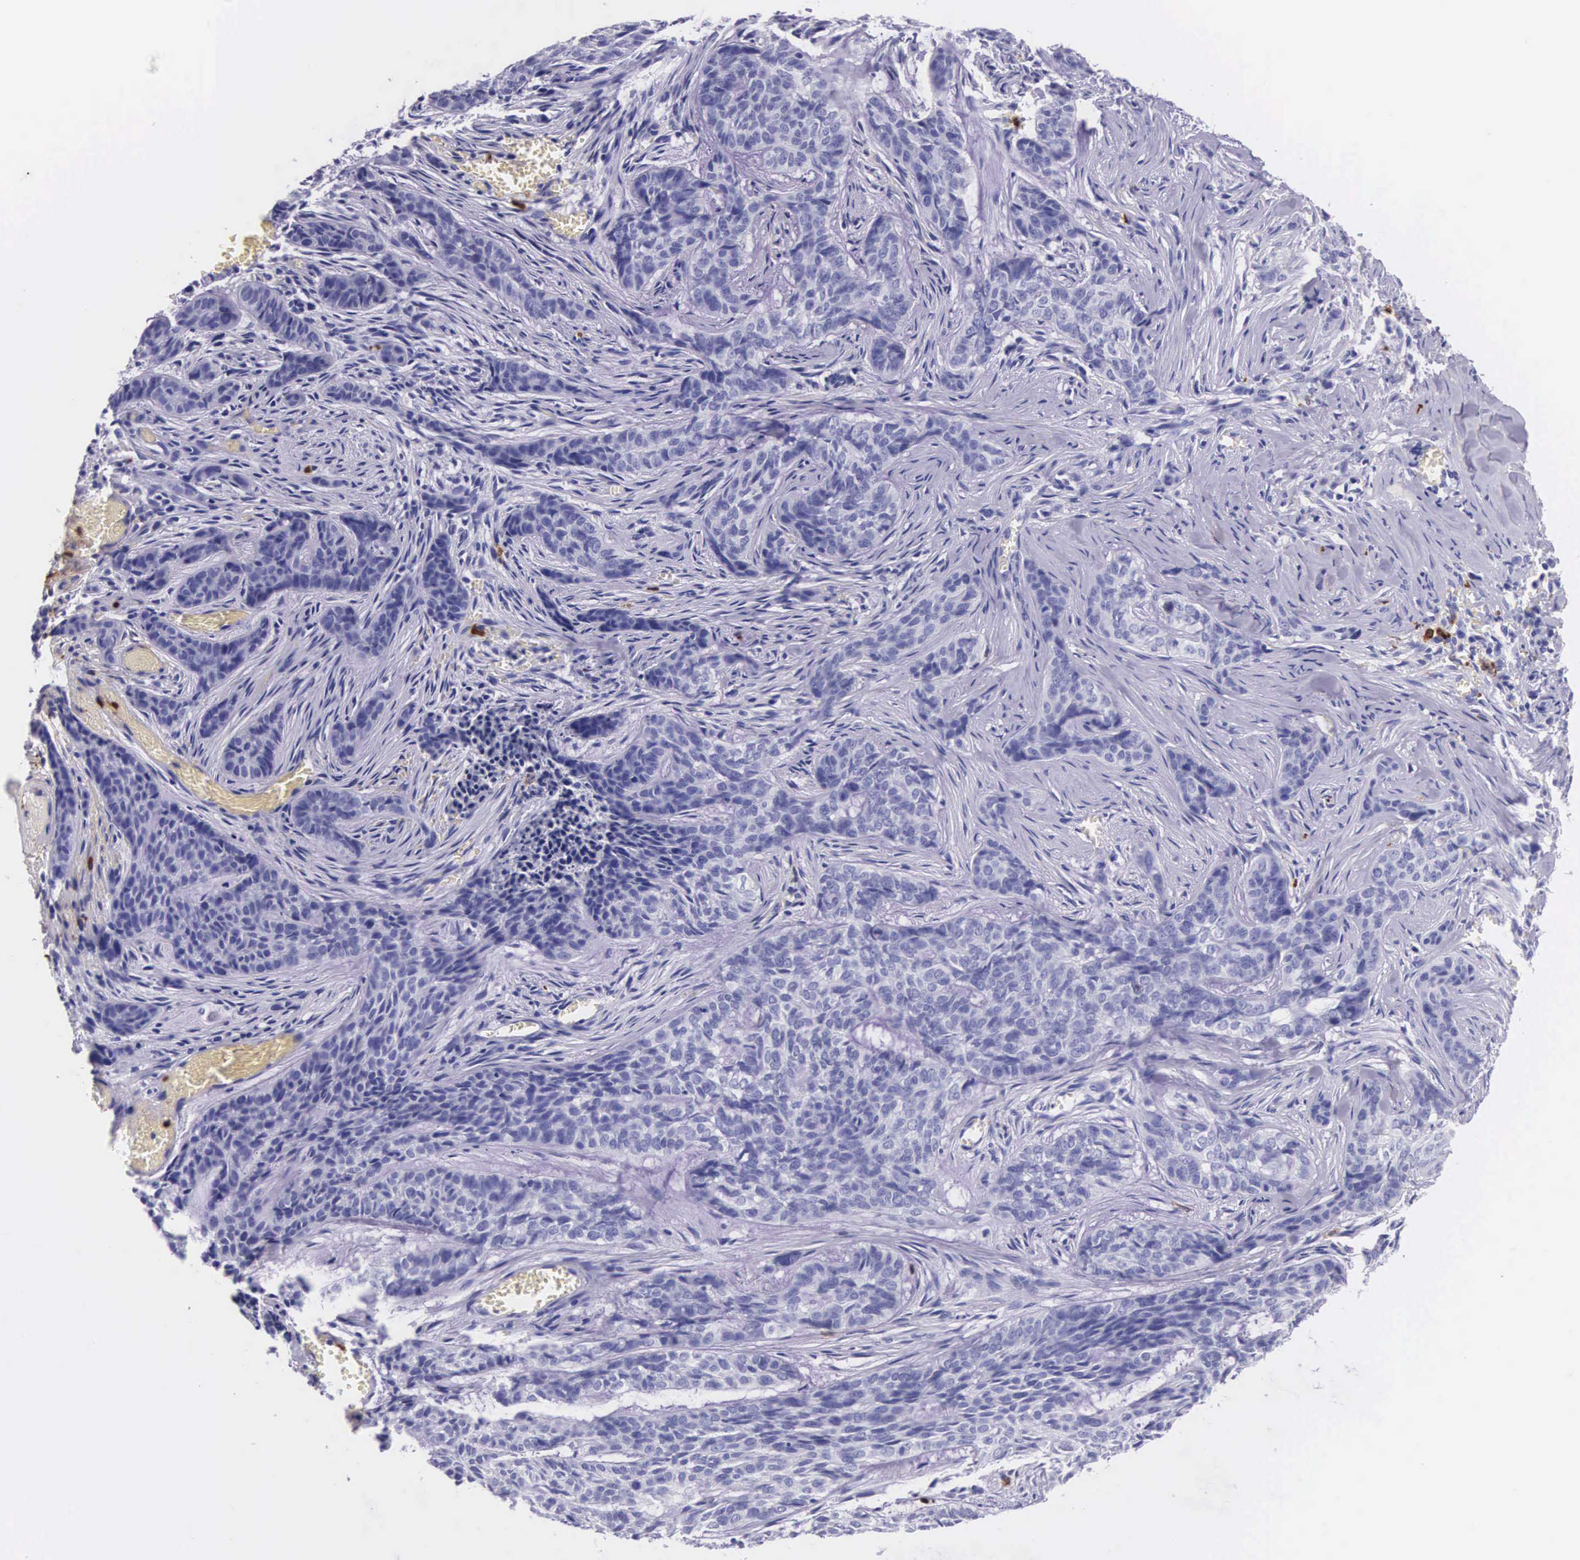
{"staining": {"intensity": "negative", "quantity": "none", "location": "none"}, "tissue": "skin cancer", "cell_type": "Tumor cells", "image_type": "cancer", "snomed": [{"axis": "morphology", "description": "Normal tissue, NOS"}, {"axis": "morphology", "description": "Basal cell carcinoma"}, {"axis": "topography", "description": "Skin"}], "caption": "A histopathology image of human basal cell carcinoma (skin) is negative for staining in tumor cells.", "gene": "FCN1", "patient": {"sex": "female", "age": 65}}